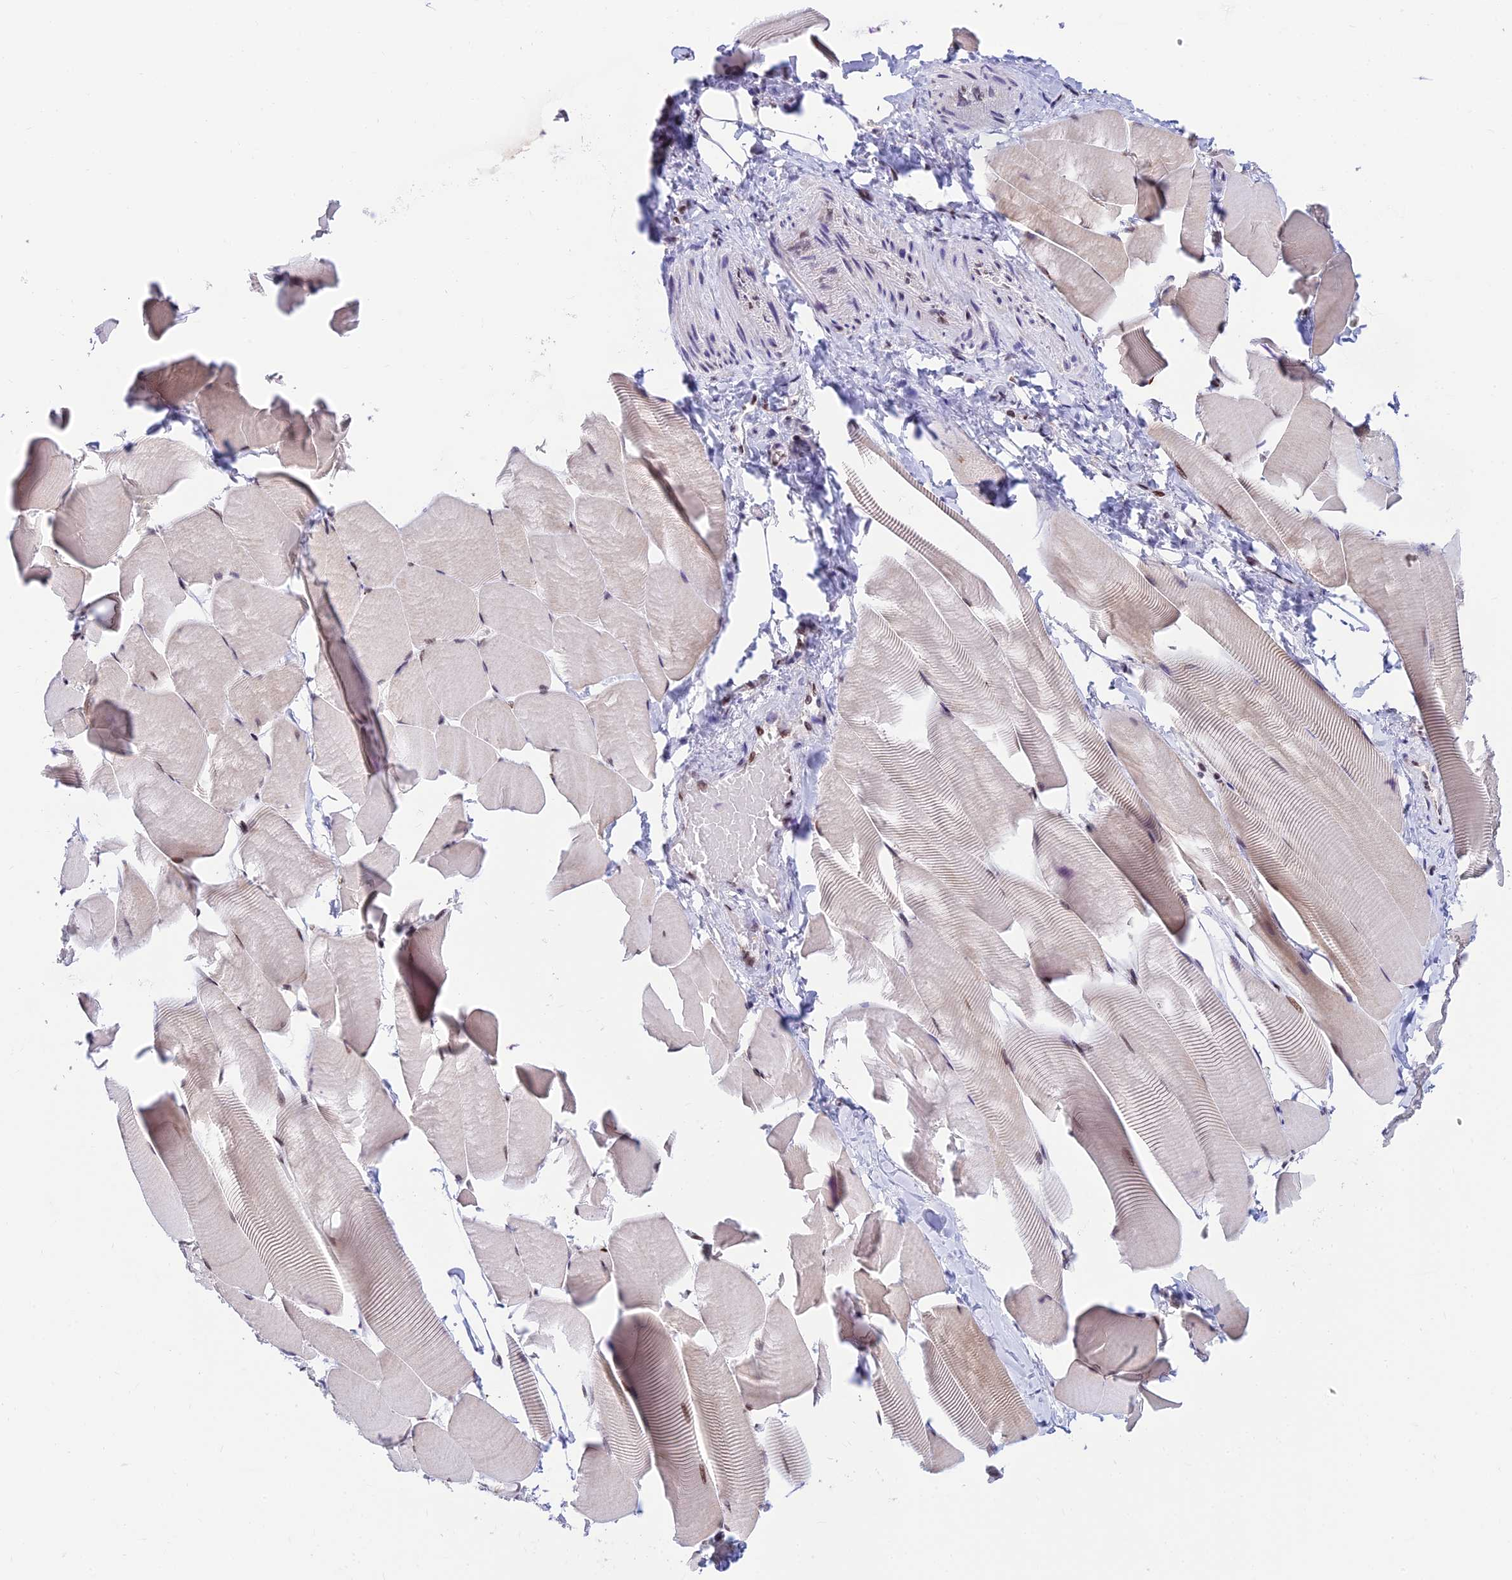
{"staining": {"intensity": "strong", "quantity": "25%-75%", "location": "nuclear"}, "tissue": "skeletal muscle", "cell_type": "Myocytes", "image_type": "normal", "snomed": [{"axis": "morphology", "description": "Normal tissue, NOS"}, {"axis": "topography", "description": "Skeletal muscle"}], "caption": "IHC (DAB) staining of benign skeletal muscle reveals strong nuclear protein positivity in approximately 25%-75% of myocytes.", "gene": "USP22", "patient": {"sex": "male", "age": 25}}